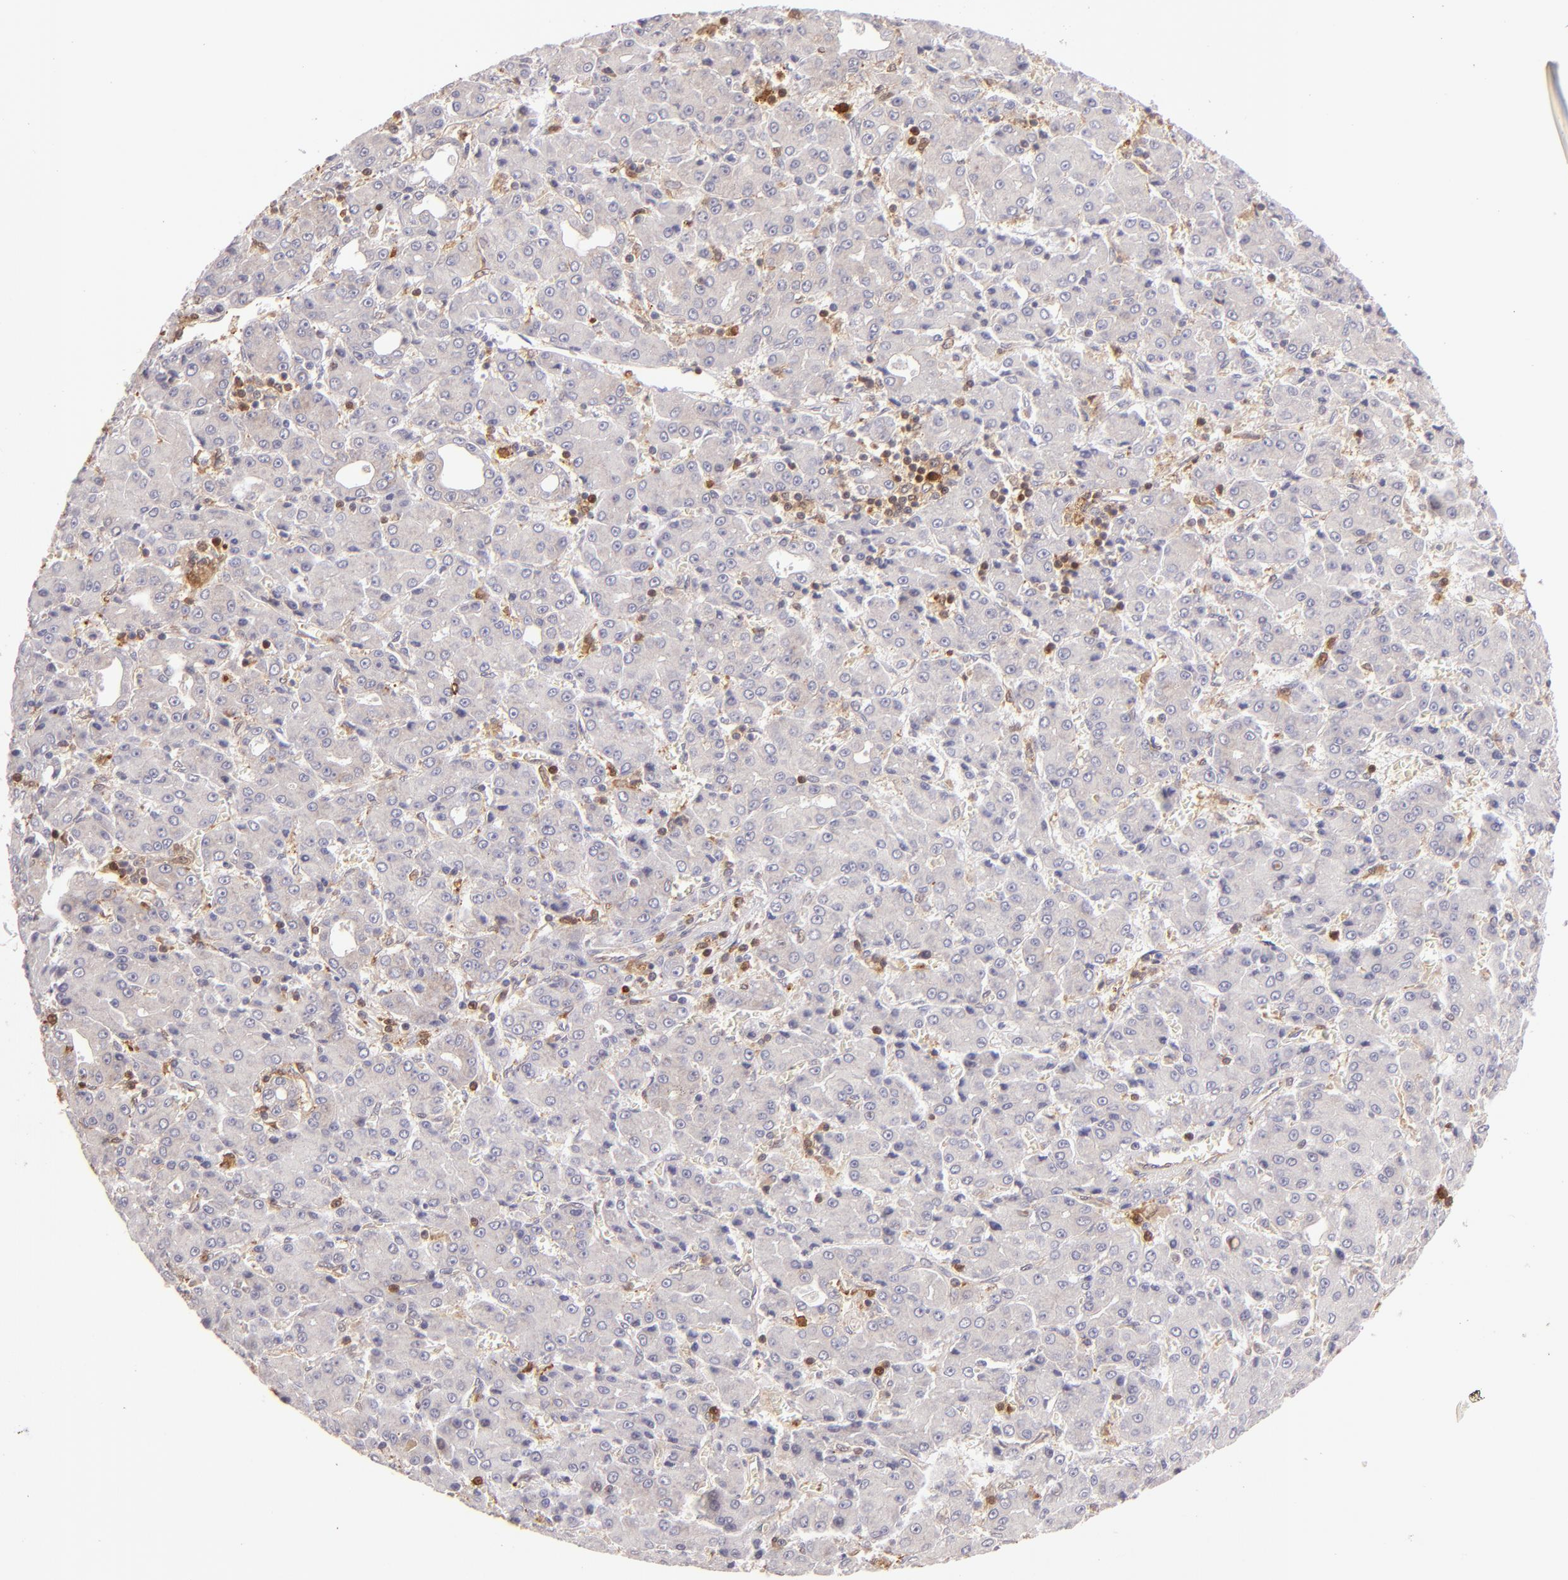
{"staining": {"intensity": "negative", "quantity": "none", "location": "none"}, "tissue": "liver cancer", "cell_type": "Tumor cells", "image_type": "cancer", "snomed": [{"axis": "morphology", "description": "Carcinoma, Hepatocellular, NOS"}, {"axis": "topography", "description": "Liver"}], "caption": "The photomicrograph demonstrates no staining of tumor cells in liver cancer. The staining was performed using DAB (3,3'-diaminobenzidine) to visualize the protein expression in brown, while the nuclei were stained in blue with hematoxylin (Magnification: 20x).", "gene": "BTK", "patient": {"sex": "male", "age": 69}}